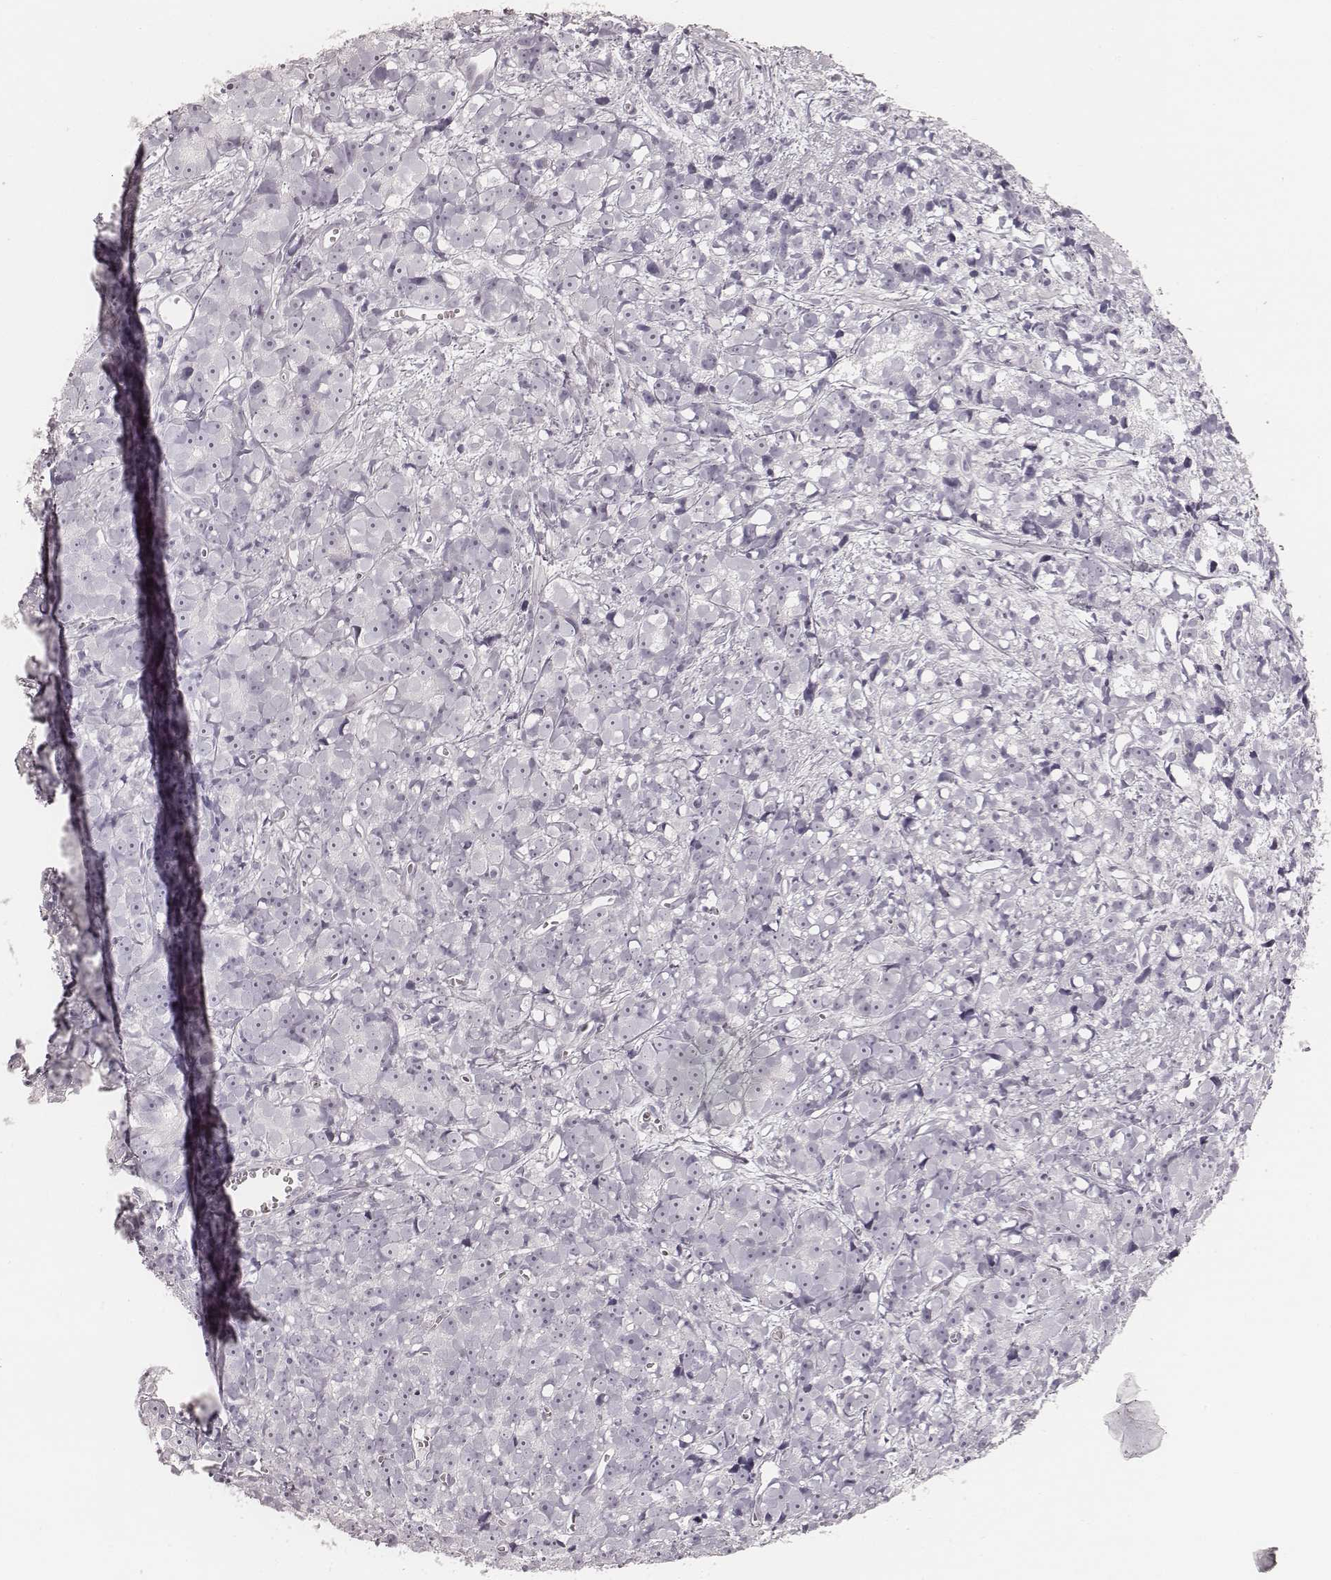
{"staining": {"intensity": "negative", "quantity": "none", "location": "none"}, "tissue": "prostate cancer", "cell_type": "Tumor cells", "image_type": "cancer", "snomed": [{"axis": "morphology", "description": "Adenocarcinoma, High grade"}, {"axis": "topography", "description": "Prostate"}], "caption": "This is an immunohistochemistry histopathology image of high-grade adenocarcinoma (prostate). There is no expression in tumor cells.", "gene": "KRT72", "patient": {"sex": "male", "age": 77}}